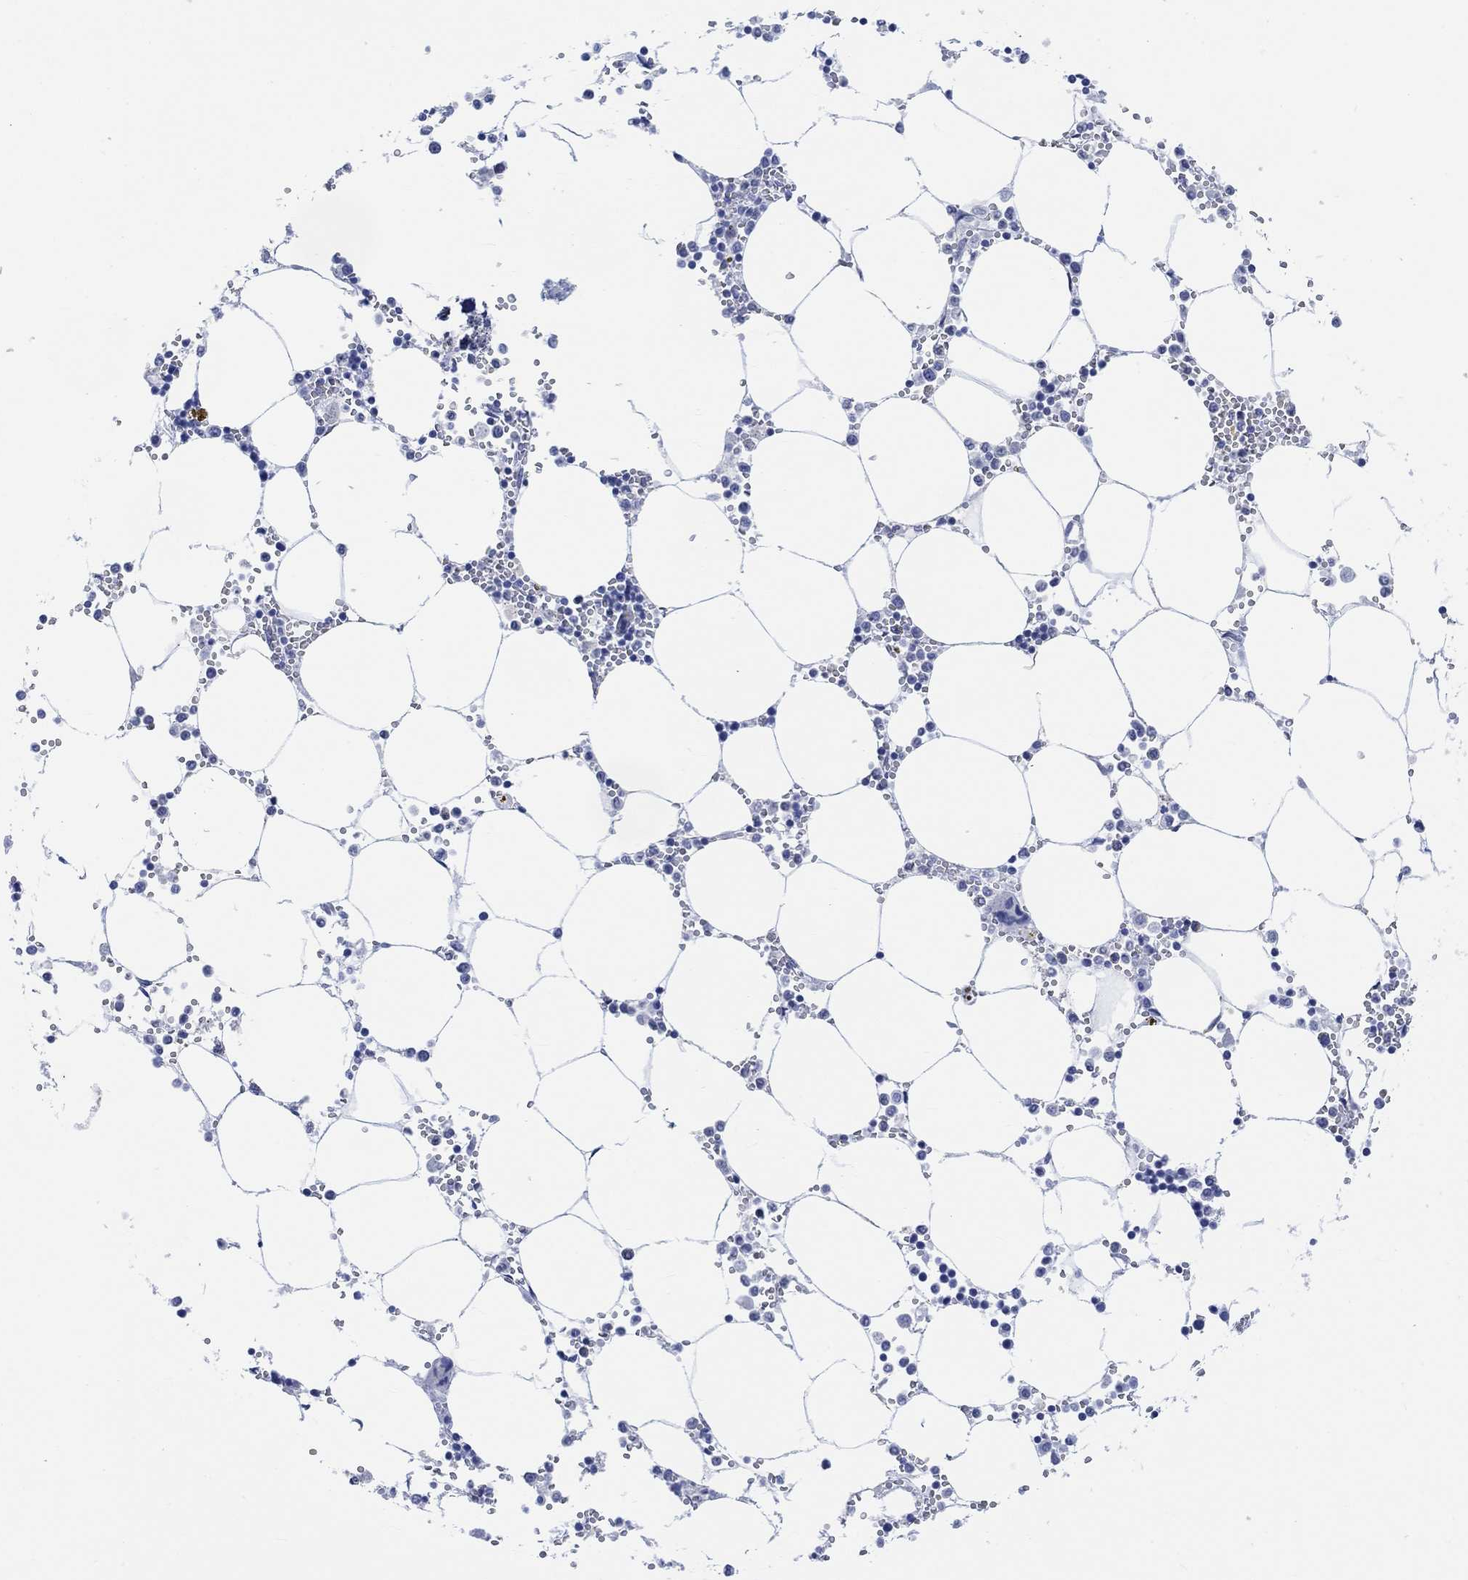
{"staining": {"intensity": "negative", "quantity": "none", "location": "none"}, "tissue": "bone marrow", "cell_type": "Hematopoietic cells", "image_type": "normal", "snomed": [{"axis": "morphology", "description": "Normal tissue, NOS"}, {"axis": "topography", "description": "Bone marrow"}], "caption": "High power microscopy image of an immunohistochemistry image of benign bone marrow, revealing no significant staining in hematopoietic cells. Brightfield microscopy of IHC stained with DAB (brown) and hematoxylin (blue), captured at high magnification.", "gene": "AK8", "patient": {"sex": "male", "age": 54}}